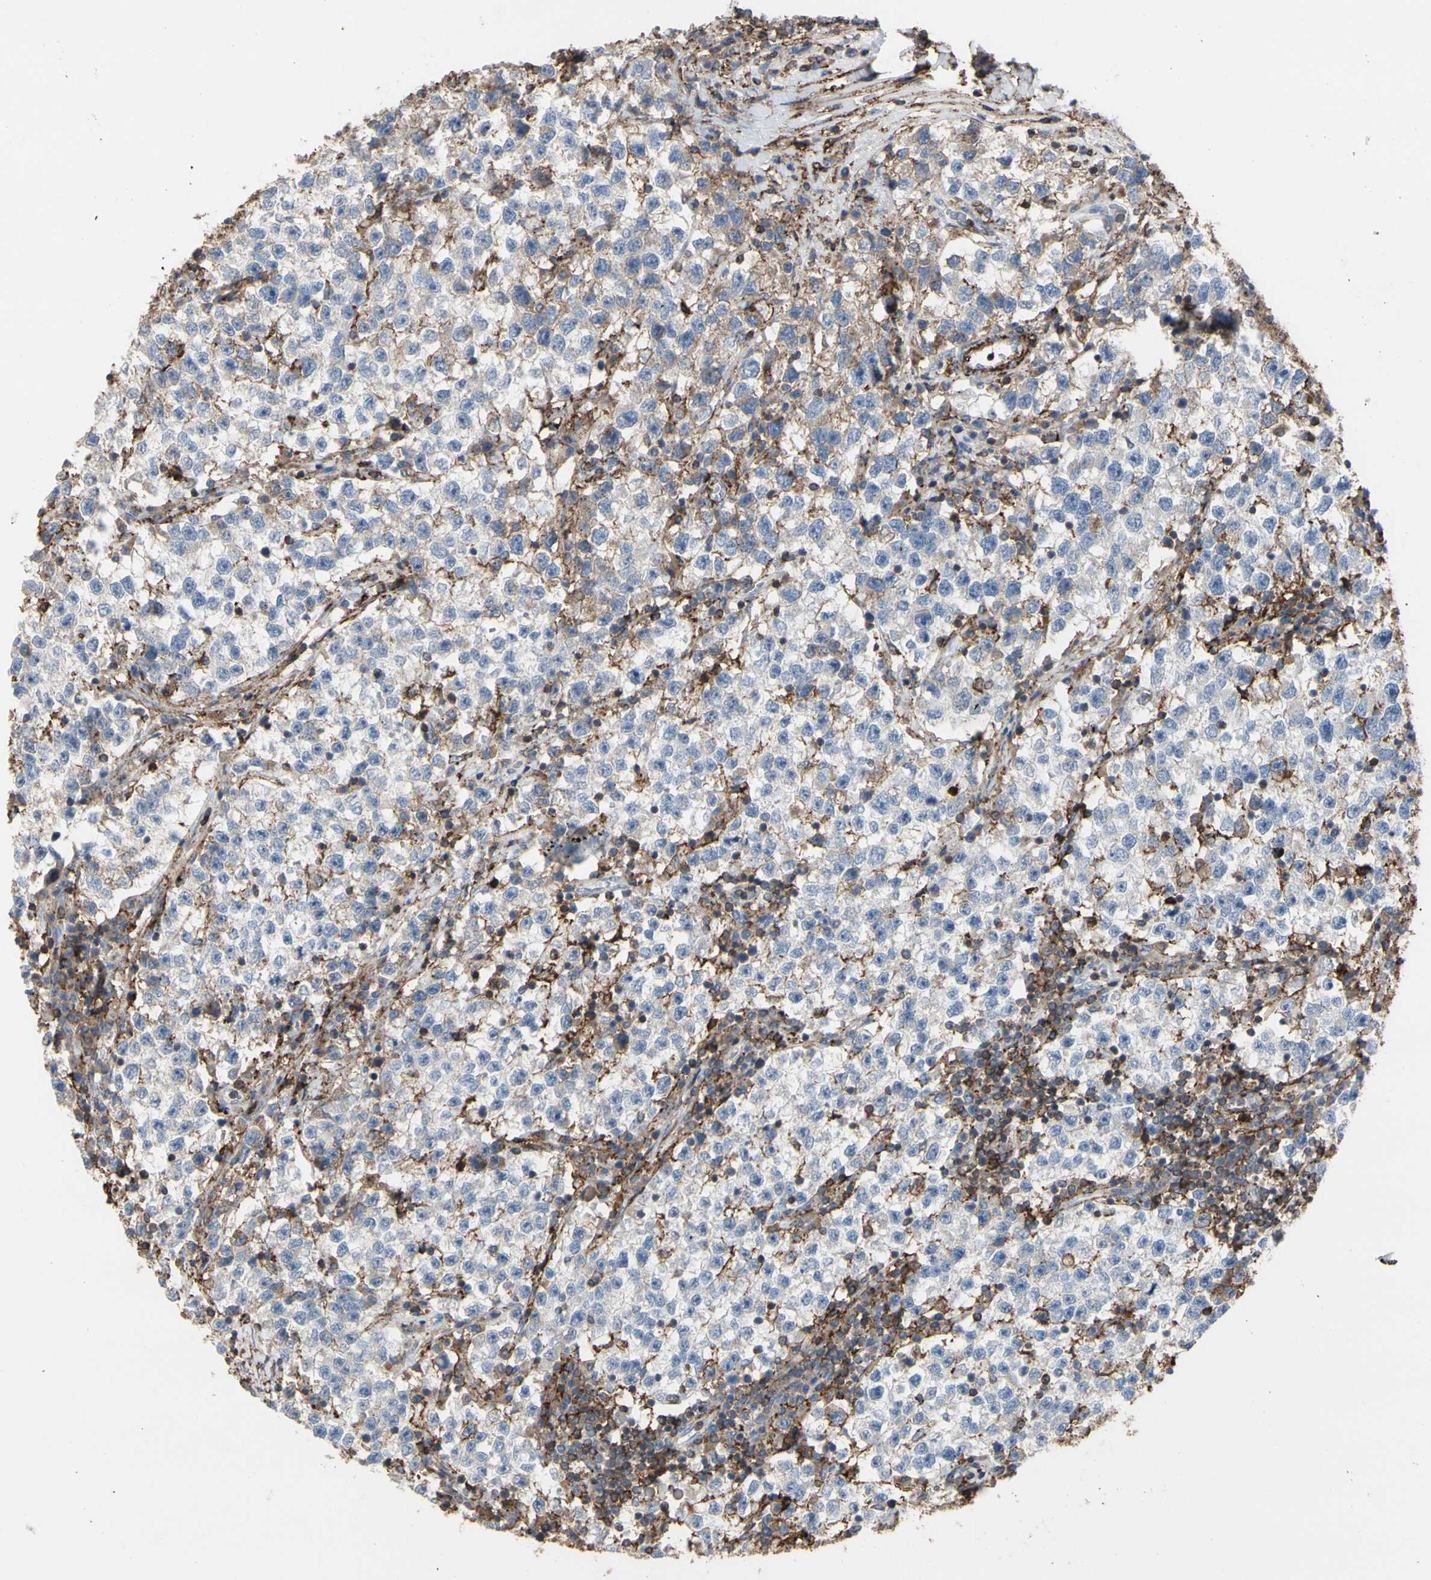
{"staining": {"intensity": "negative", "quantity": "none", "location": "none"}, "tissue": "testis cancer", "cell_type": "Tumor cells", "image_type": "cancer", "snomed": [{"axis": "morphology", "description": "Seminoma, NOS"}, {"axis": "topography", "description": "Testis"}], "caption": "A high-resolution micrograph shows immunohistochemistry staining of testis cancer (seminoma), which demonstrates no significant expression in tumor cells. The staining is performed using DAB (3,3'-diaminobenzidine) brown chromogen with nuclei counter-stained in using hematoxylin.", "gene": "ANXA6", "patient": {"sex": "male", "age": 22}}